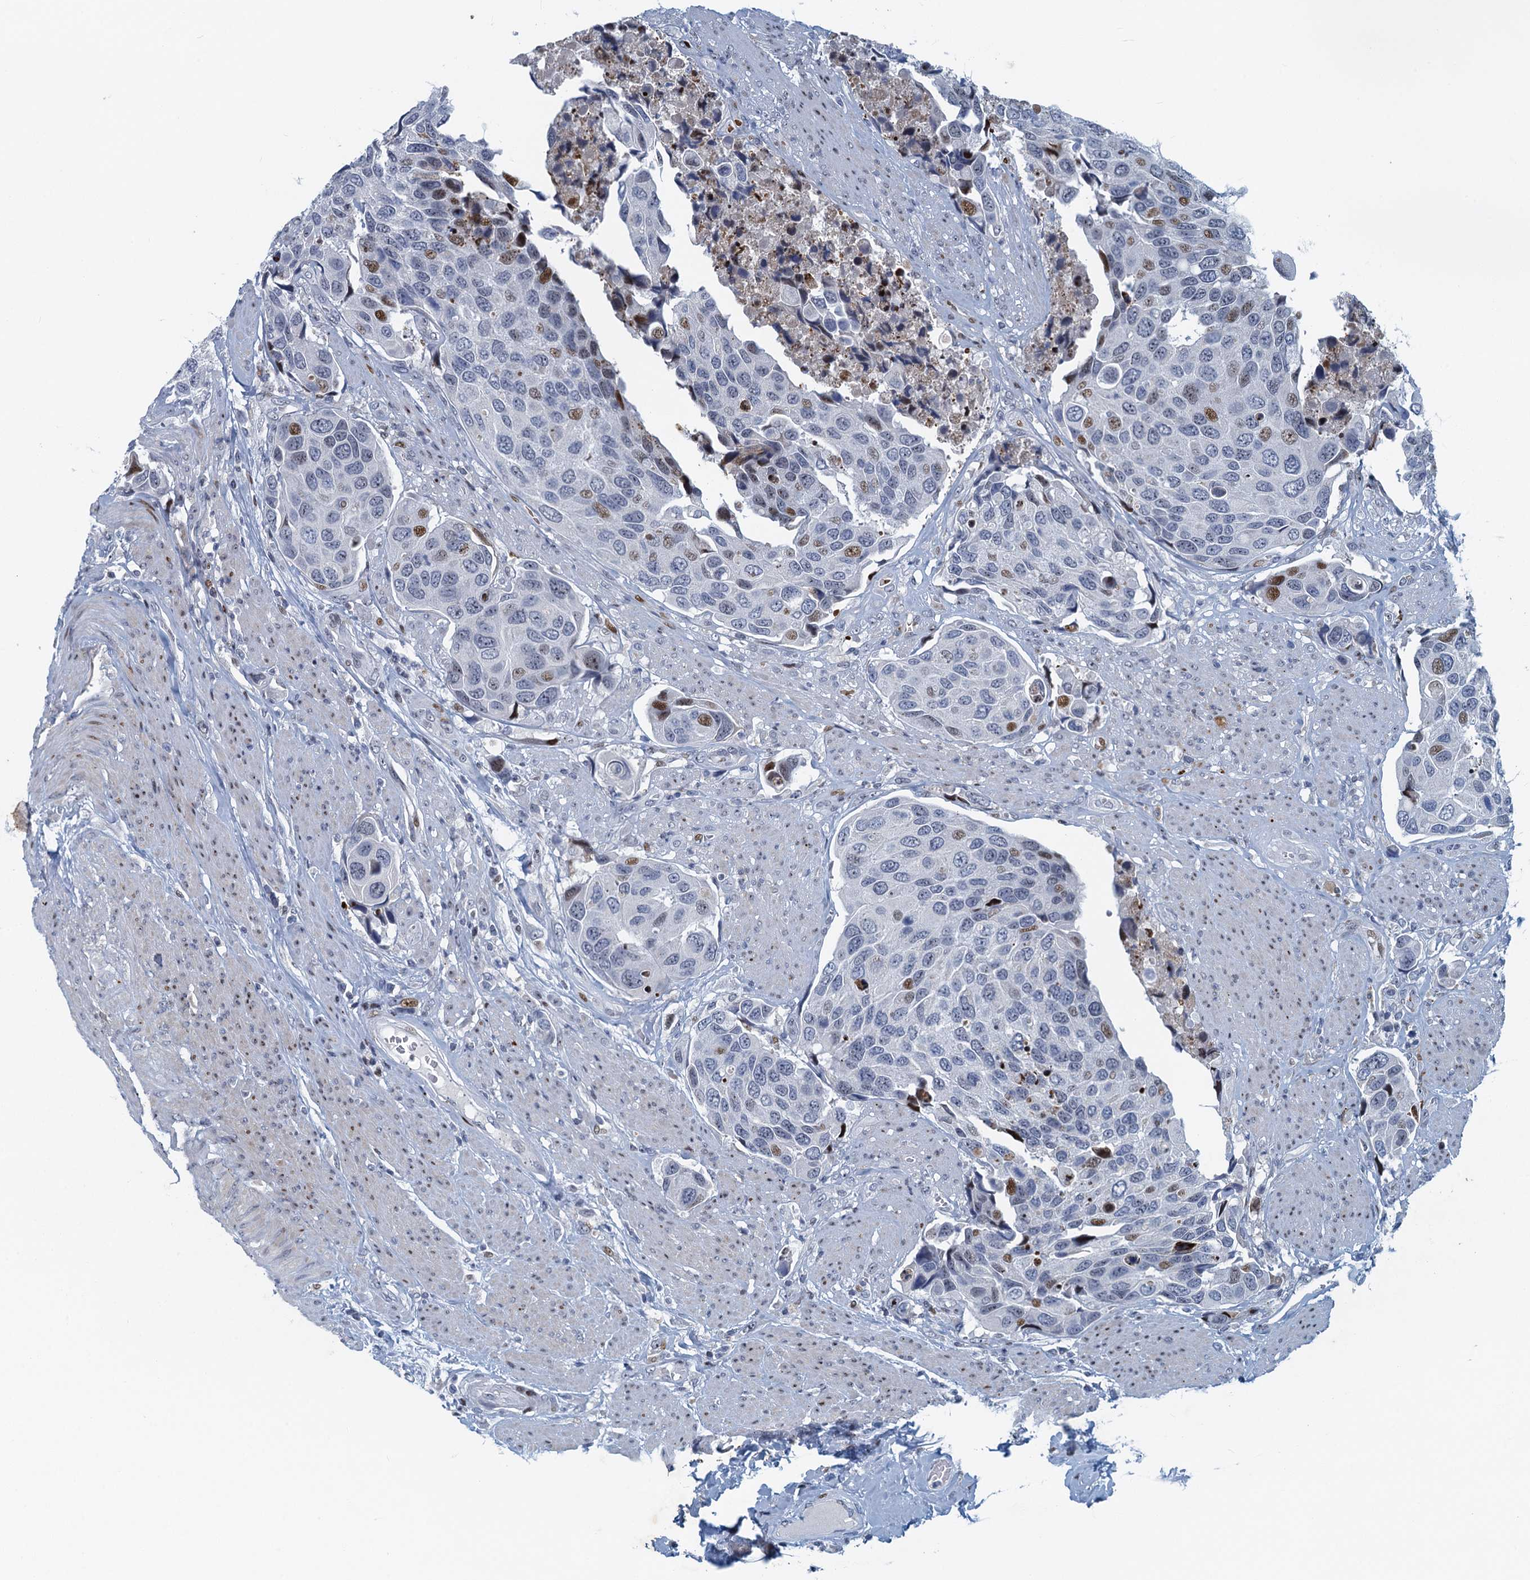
{"staining": {"intensity": "moderate", "quantity": "<25%", "location": "nuclear"}, "tissue": "urothelial cancer", "cell_type": "Tumor cells", "image_type": "cancer", "snomed": [{"axis": "morphology", "description": "Urothelial carcinoma, High grade"}, {"axis": "topography", "description": "Urinary bladder"}], "caption": "High-grade urothelial carcinoma was stained to show a protein in brown. There is low levels of moderate nuclear staining in about <25% of tumor cells.", "gene": "ANKRD13D", "patient": {"sex": "male", "age": 74}}